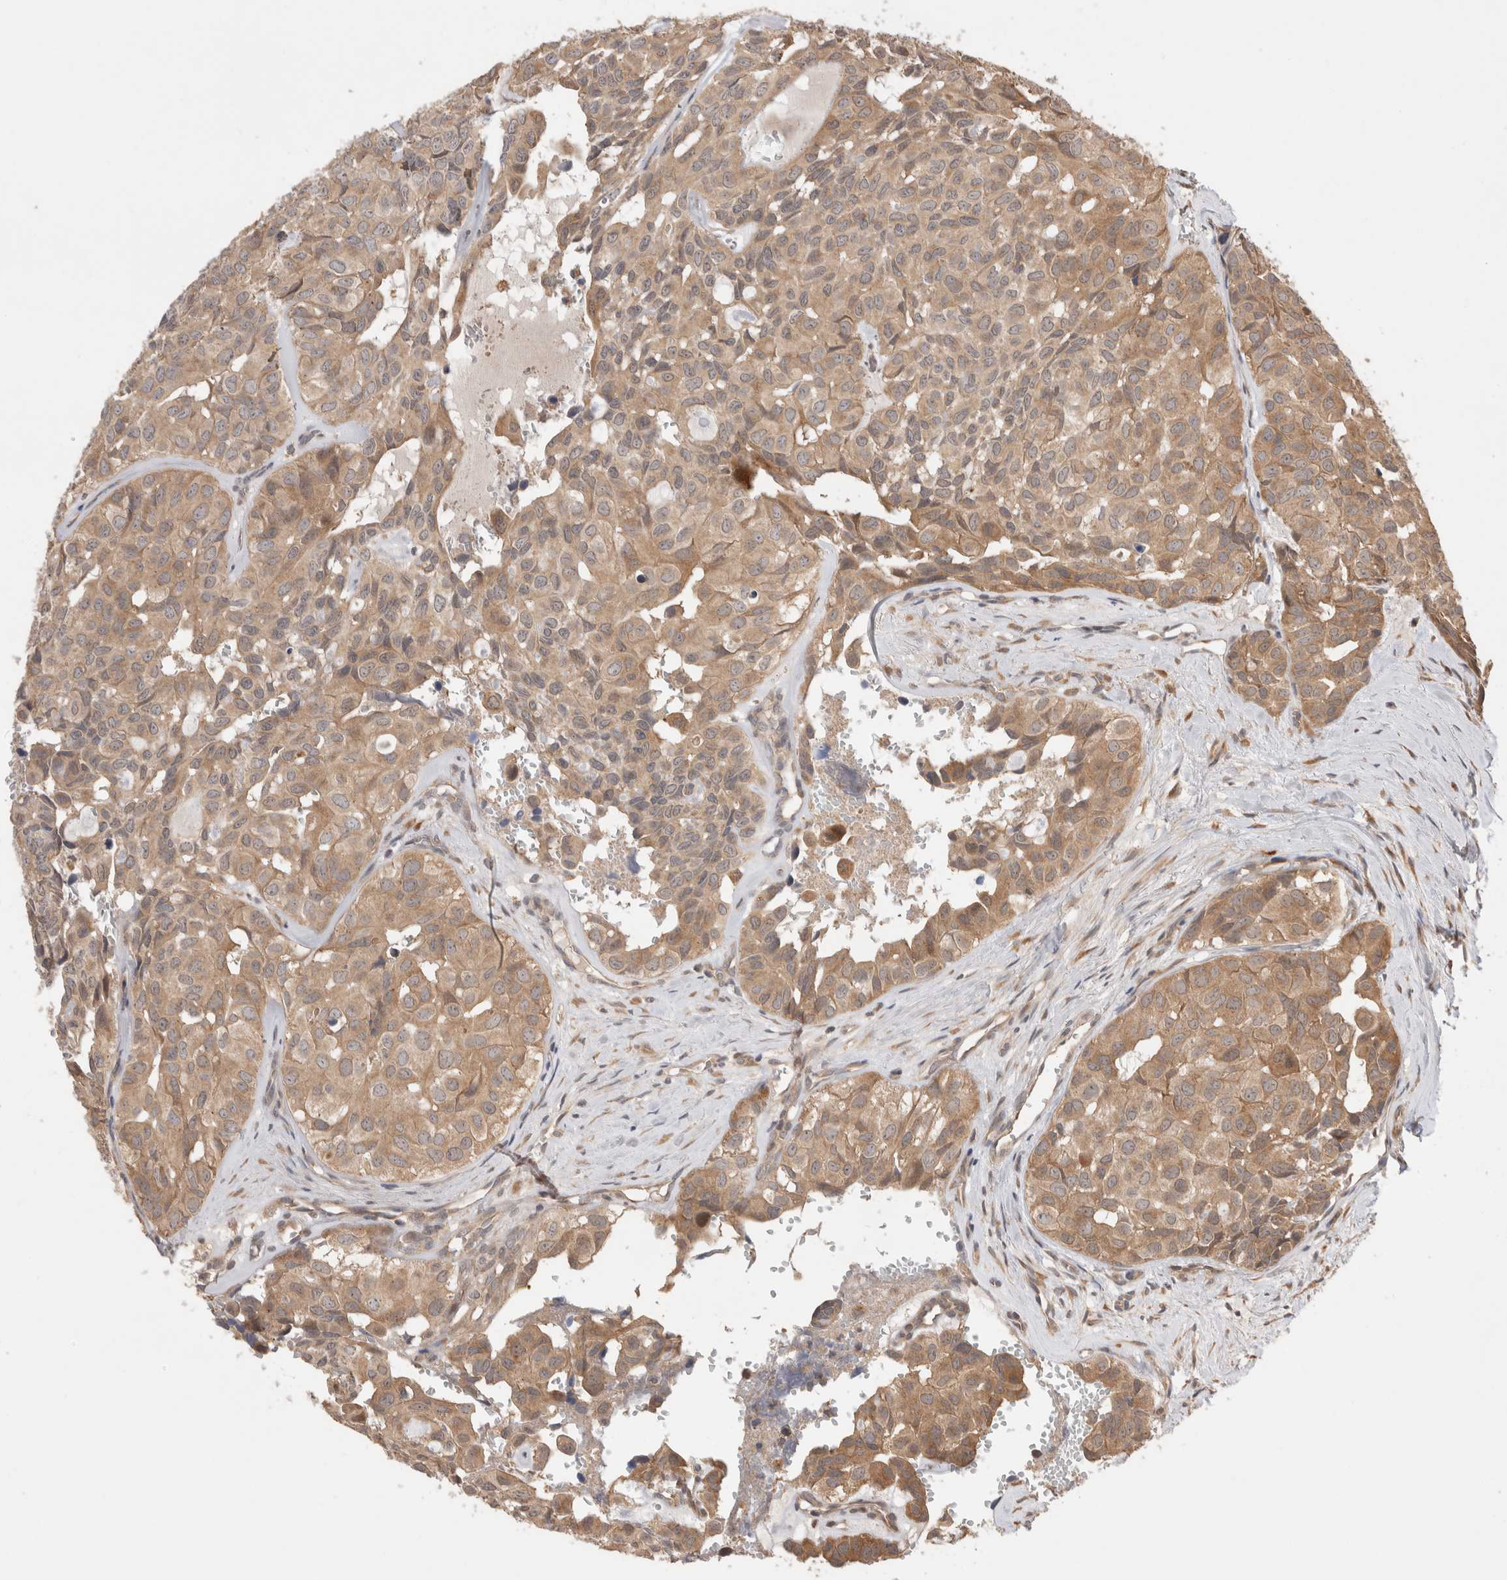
{"staining": {"intensity": "weak", "quantity": ">75%", "location": "cytoplasmic/membranous"}, "tissue": "head and neck cancer", "cell_type": "Tumor cells", "image_type": "cancer", "snomed": [{"axis": "morphology", "description": "Adenocarcinoma, NOS"}, {"axis": "topography", "description": "Salivary gland, NOS"}, {"axis": "topography", "description": "Head-Neck"}], "caption": "An immunohistochemistry (IHC) micrograph of neoplastic tissue is shown. Protein staining in brown labels weak cytoplasmic/membranous positivity in head and neck cancer (adenocarcinoma) within tumor cells.", "gene": "VPS28", "patient": {"sex": "female", "age": 76}}